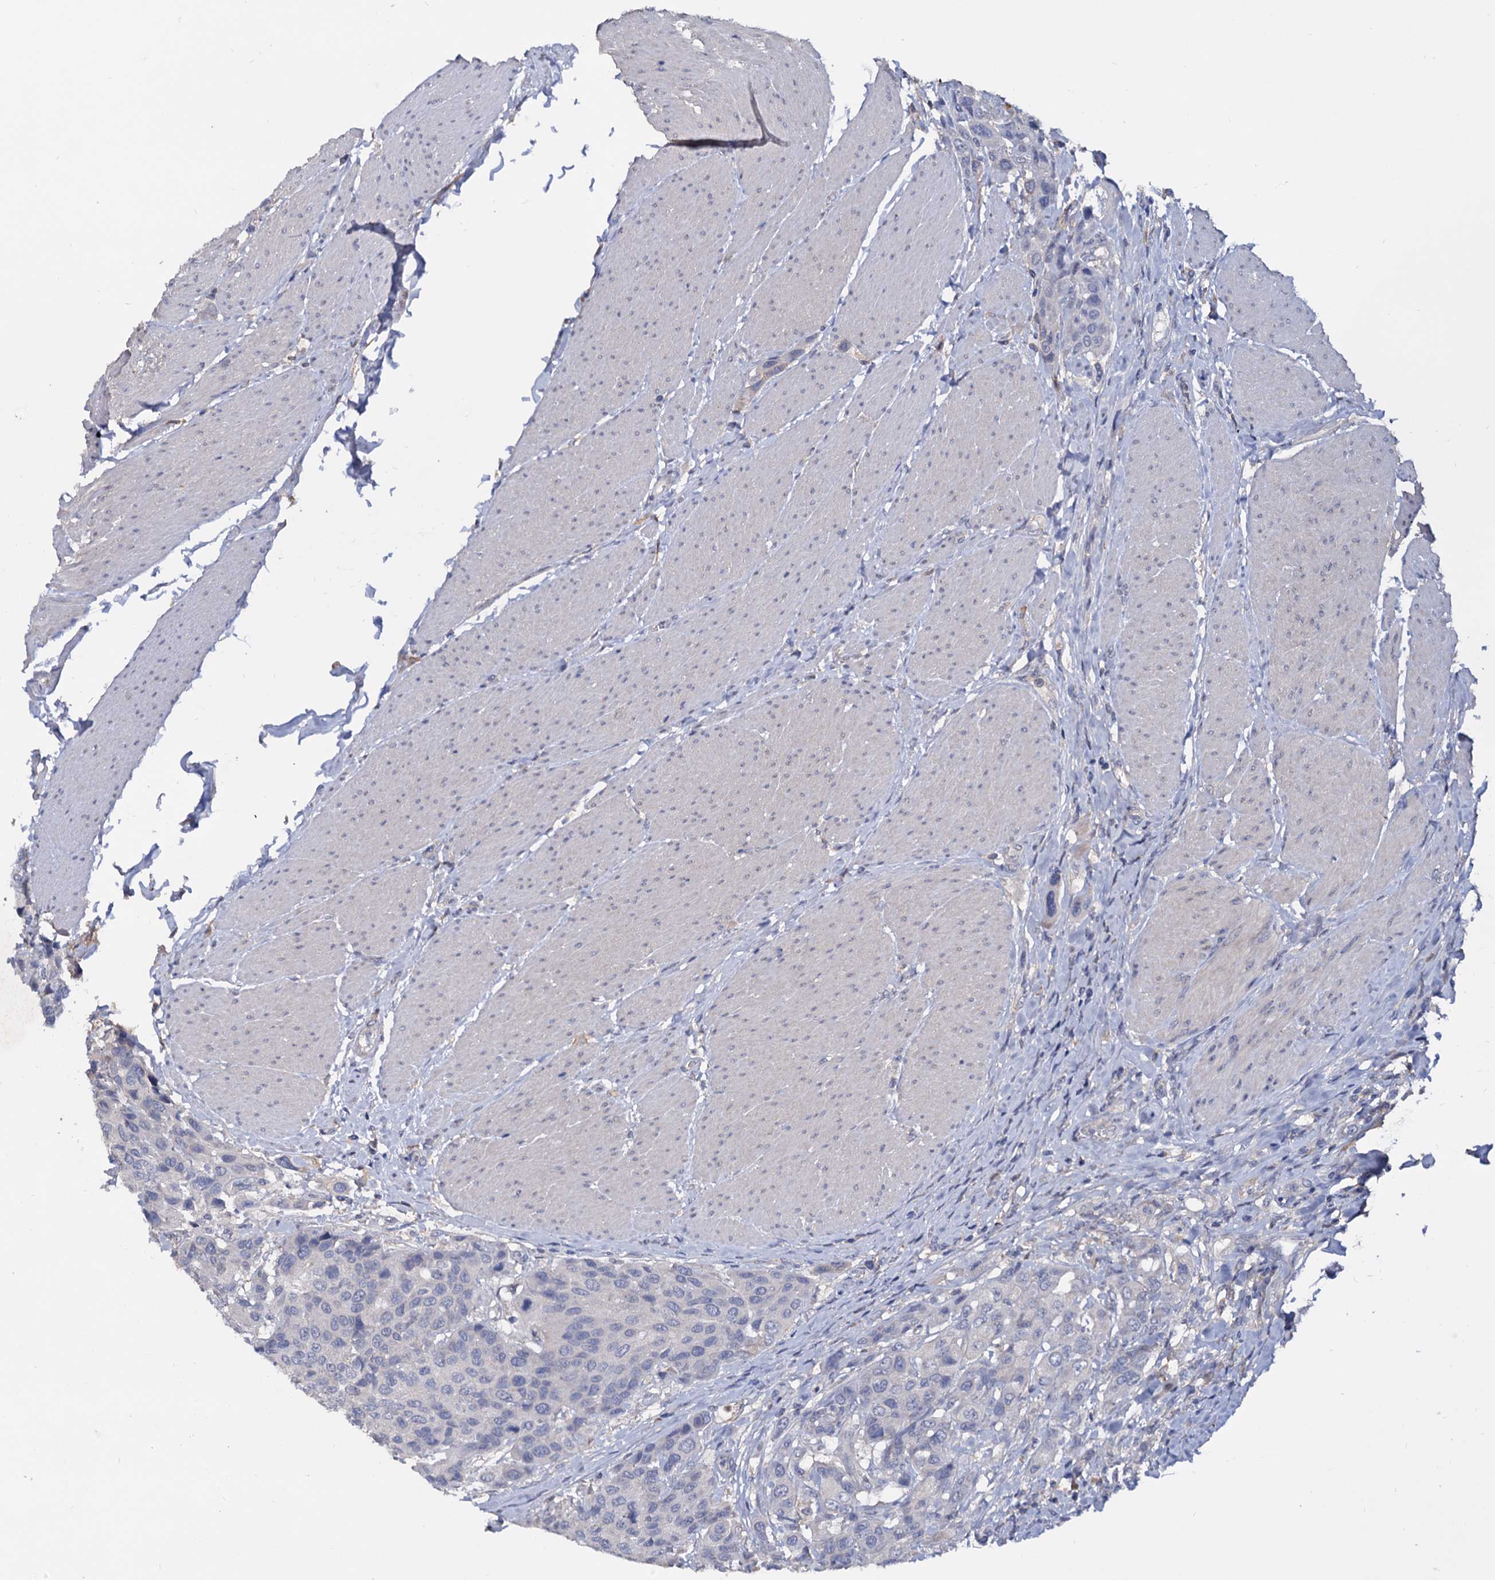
{"staining": {"intensity": "negative", "quantity": "none", "location": "none"}, "tissue": "urothelial cancer", "cell_type": "Tumor cells", "image_type": "cancer", "snomed": [{"axis": "morphology", "description": "Urothelial carcinoma, High grade"}, {"axis": "topography", "description": "Urinary bladder"}], "caption": "High magnification brightfield microscopy of high-grade urothelial carcinoma stained with DAB (brown) and counterstained with hematoxylin (blue): tumor cells show no significant staining. (DAB (3,3'-diaminobenzidine) IHC visualized using brightfield microscopy, high magnification).", "gene": "NPAS4", "patient": {"sex": "male", "age": 50}}